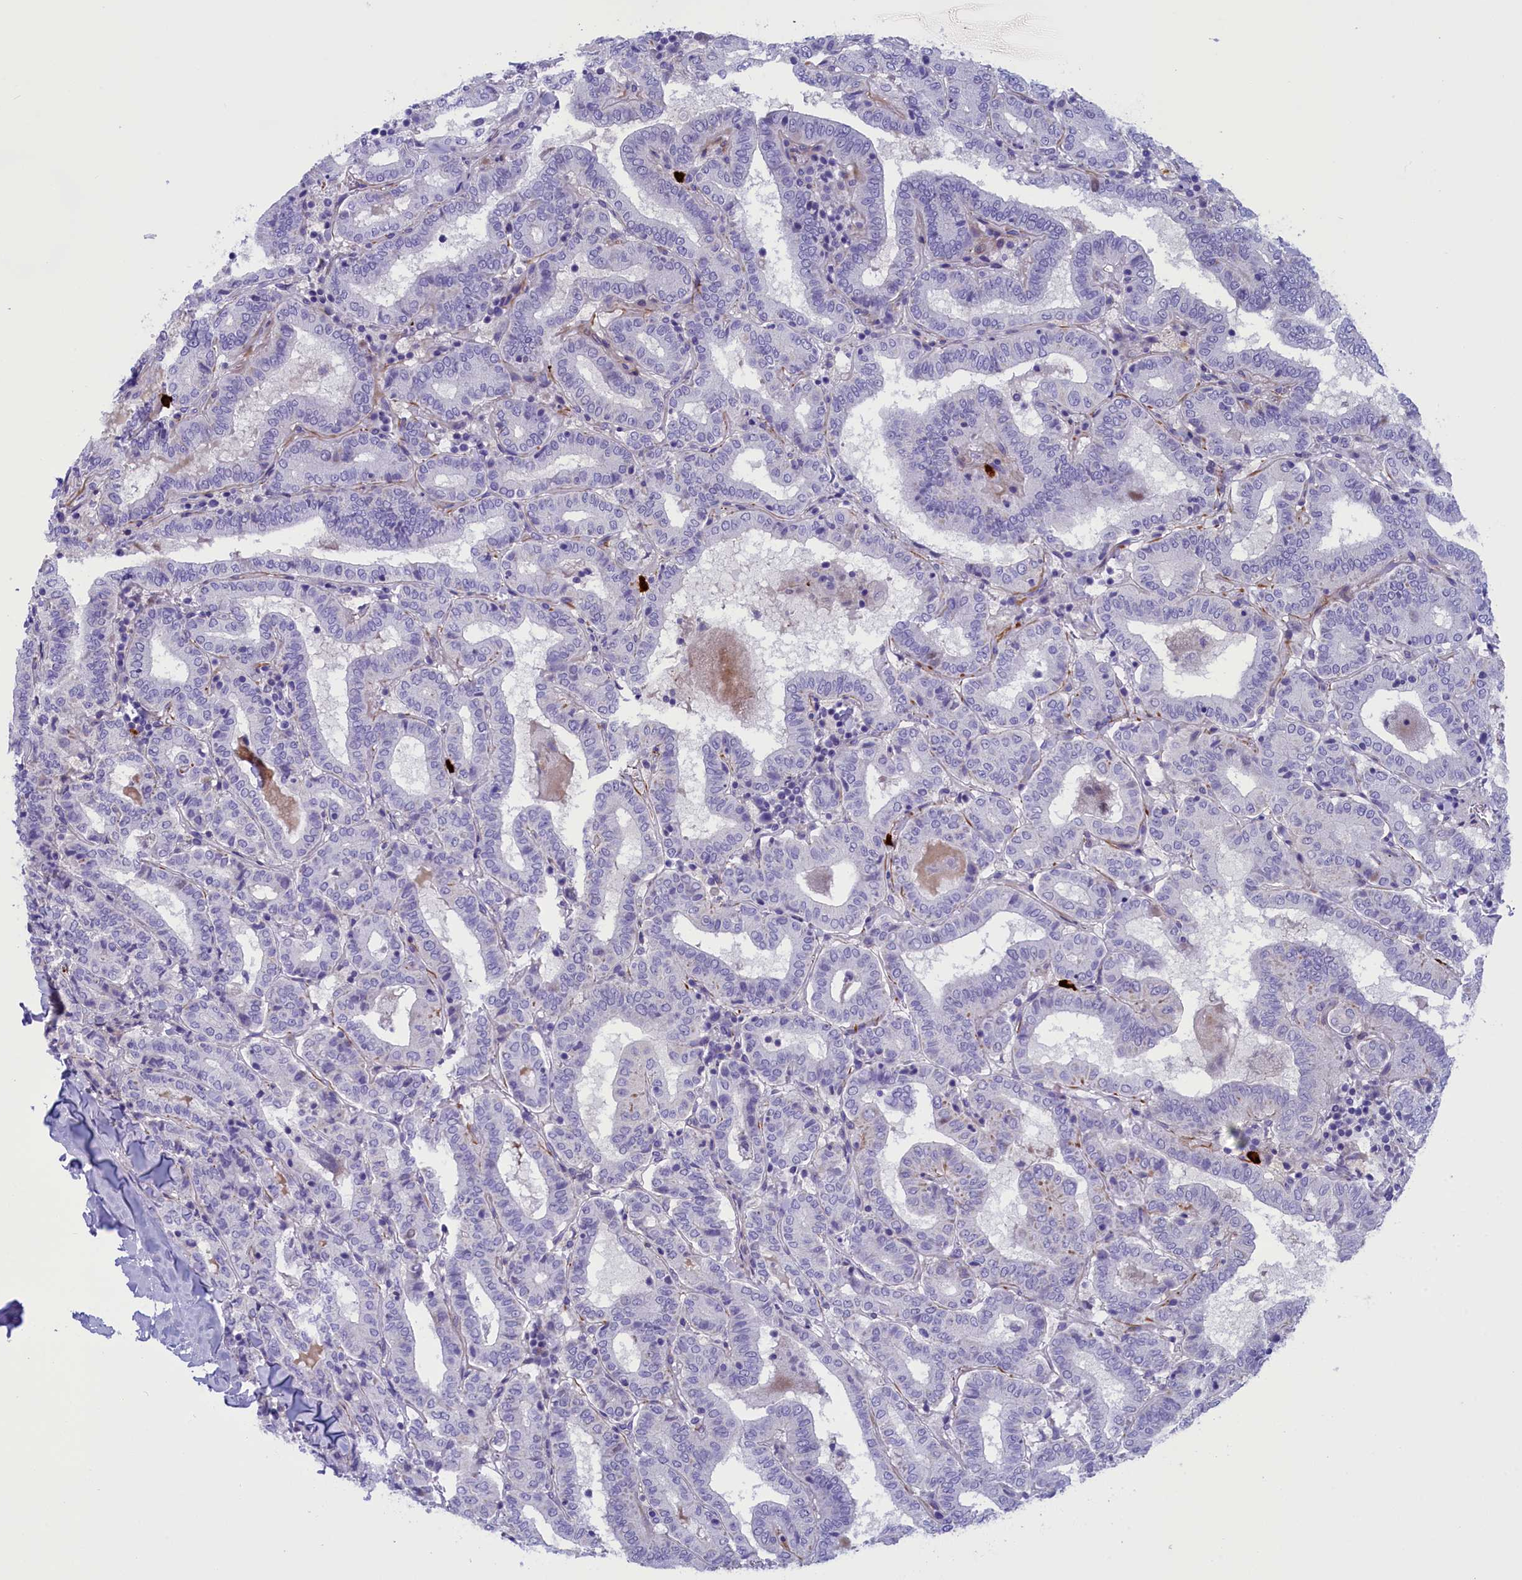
{"staining": {"intensity": "negative", "quantity": "none", "location": "none"}, "tissue": "thyroid cancer", "cell_type": "Tumor cells", "image_type": "cancer", "snomed": [{"axis": "morphology", "description": "Papillary adenocarcinoma, NOS"}, {"axis": "topography", "description": "Thyroid gland"}], "caption": "High power microscopy image of an immunohistochemistry (IHC) histopathology image of thyroid papillary adenocarcinoma, revealing no significant positivity in tumor cells. (Brightfield microscopy of DAB immunohistochemistry (IHC) at high magnification).", "gene": "RTTN", "patient": {"sex": "female", "age": 72}}